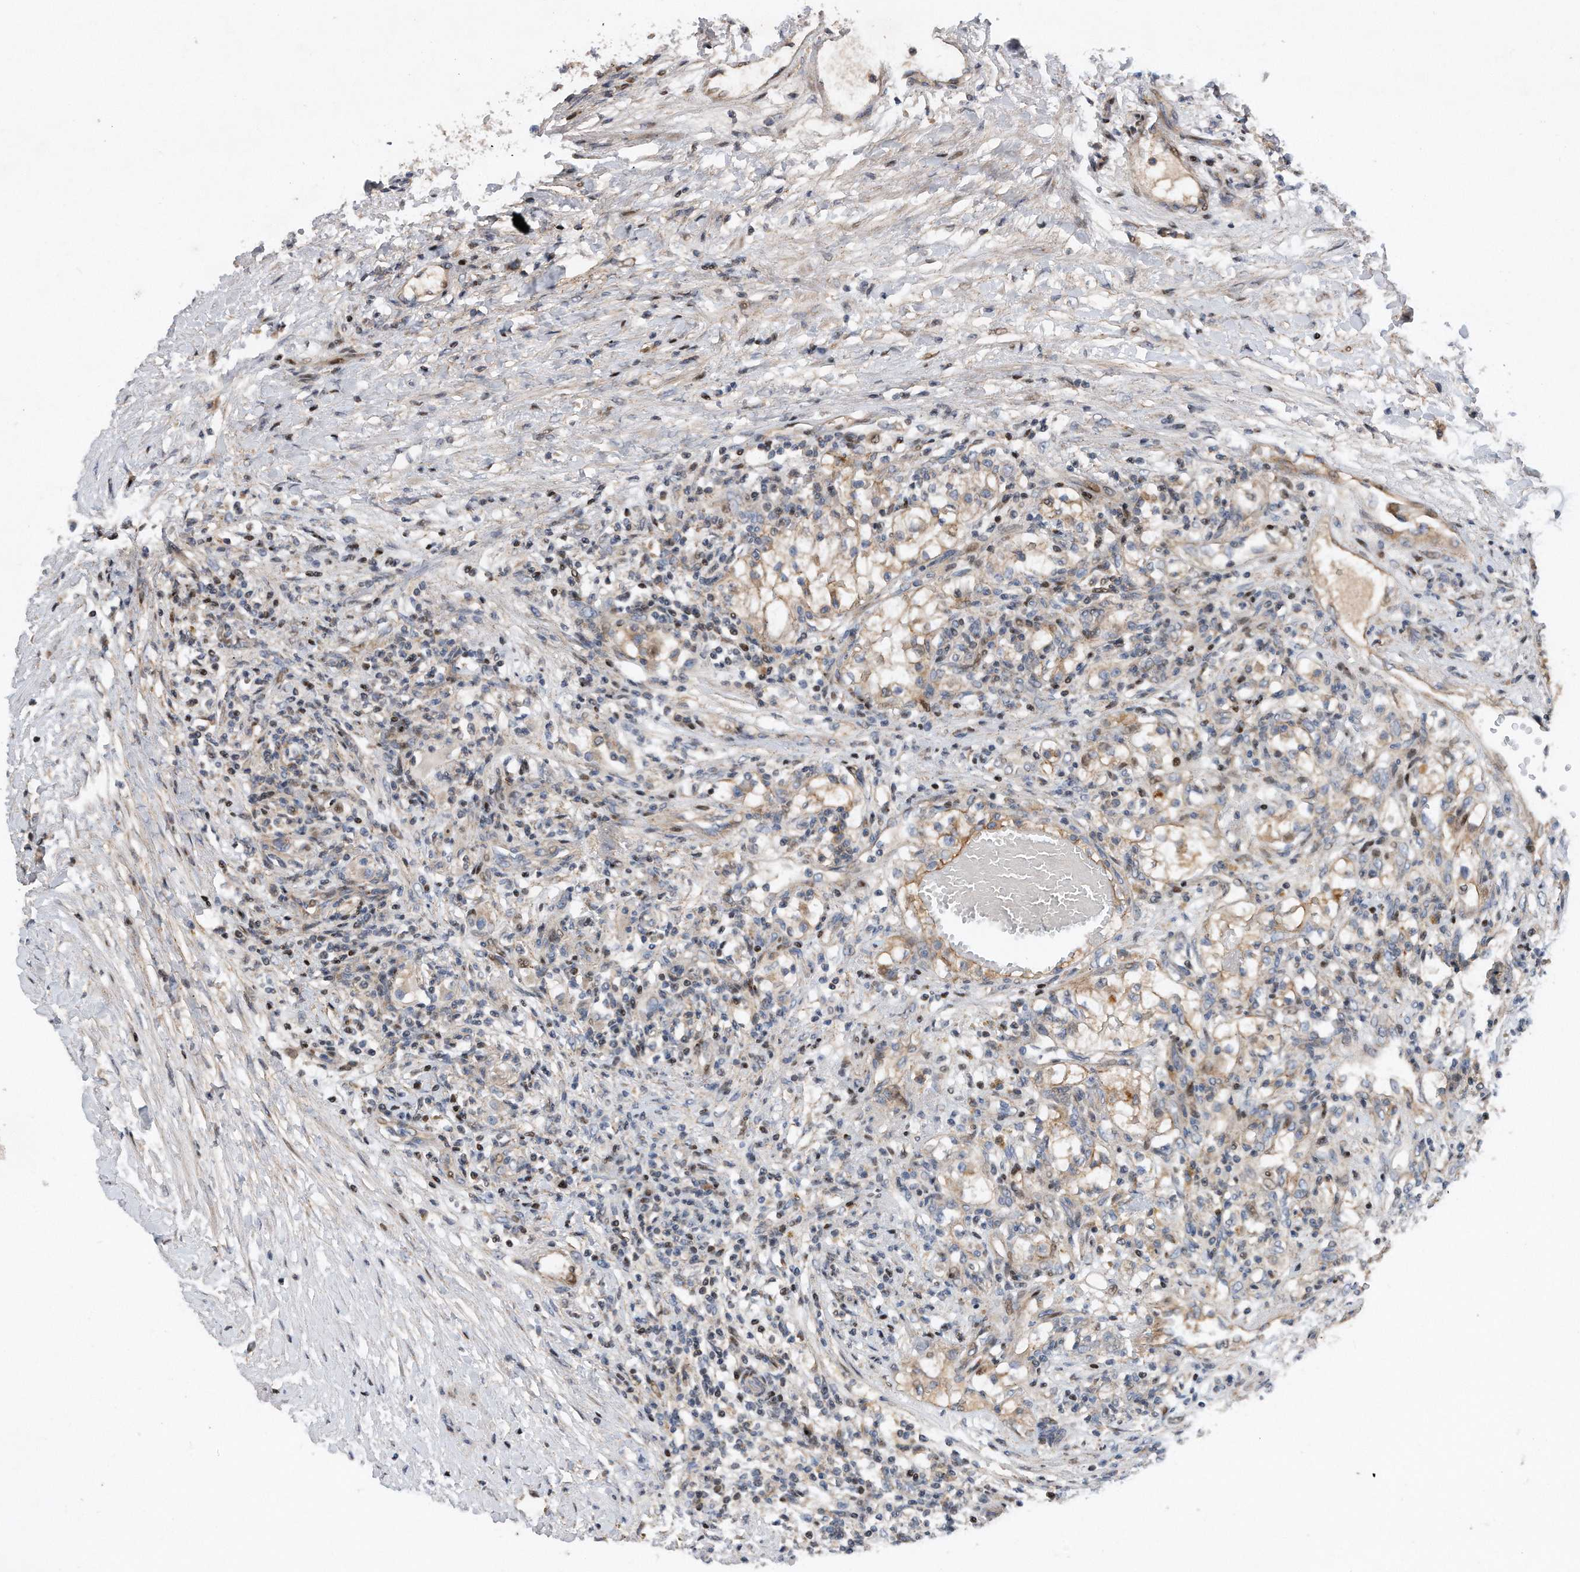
{"staining": {"intensity": "weak", "quantity": "<25%", "location": "cytoplasmic/membranous,nuclear"}, "tissue": "renal cancer", "cell_type": "Tumor cells", "image_type": "cancer", "snomed": [{"axis": "morphology", "description": "Normal tissue, NOS"}, {"axis": "morphology", "description": "Adenocarcinoma, NOS"}, {"axis": "topography", "description": "Kidney"}], "caption": "Photomicrograph shows no significant protein expression in tumor cells of adenocarcinoma (renal). (Stains: DAB immunohistochemistry (IHC) with hematoxylin counter stain, Microscopy: brightfield microscopy at high magnification).", "gene": "CDH12", "patient": {"sex": "male", "age": 68}}